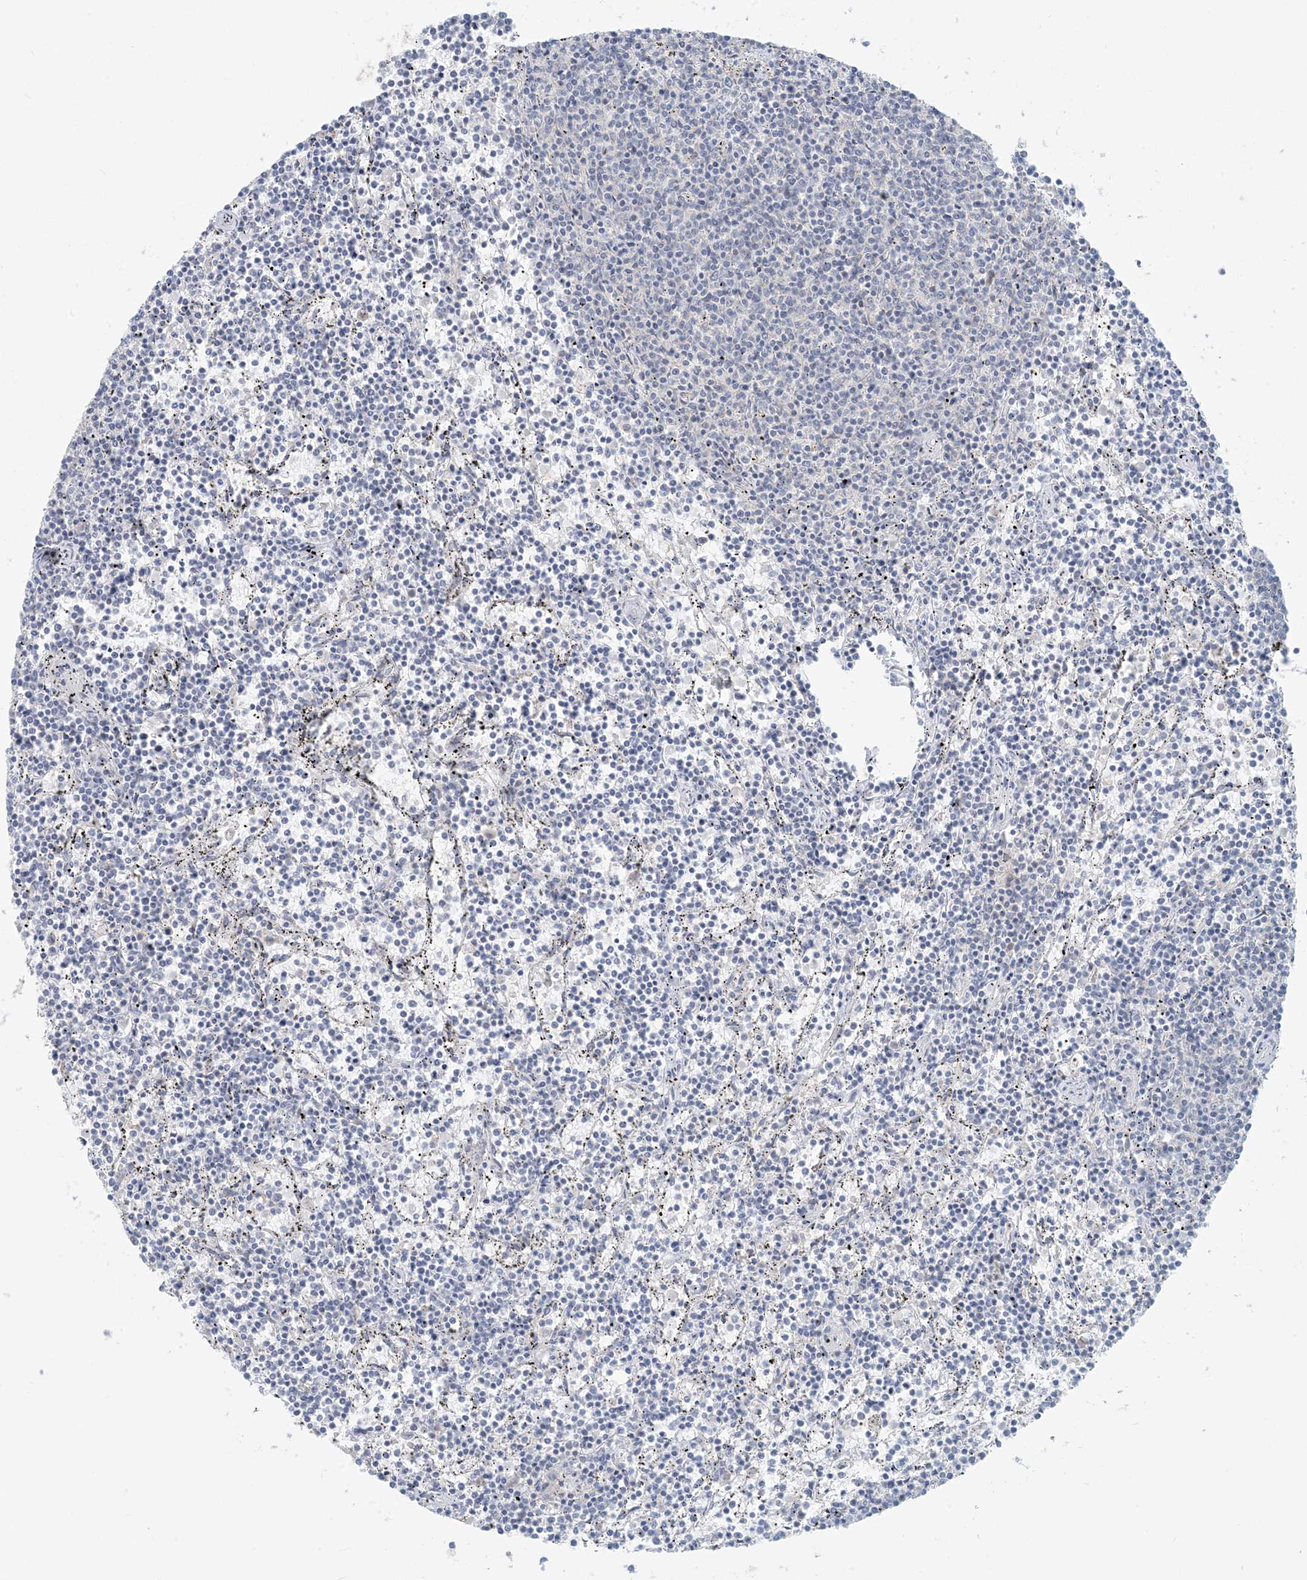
{"staining": {"intensity": "negative", "quantity": "none", "location": "none"}, "tissue": "lymphoma", "cell_type": "Tumor cells", "image_type": "cancer", "snomed": [{"axis": "morphology", "description": "Malignant lymphoma, non-Hodgkin's type, Low grade"}, {"axis": "topography", "description": "Spleen"}], "caption": "Tumor cells are negative for brown protein staining in low-grade malignant lymphoma, non-Hodgkin's type.", "gene": "HACL1", "patient": {"sex": "female", "age": 50}}